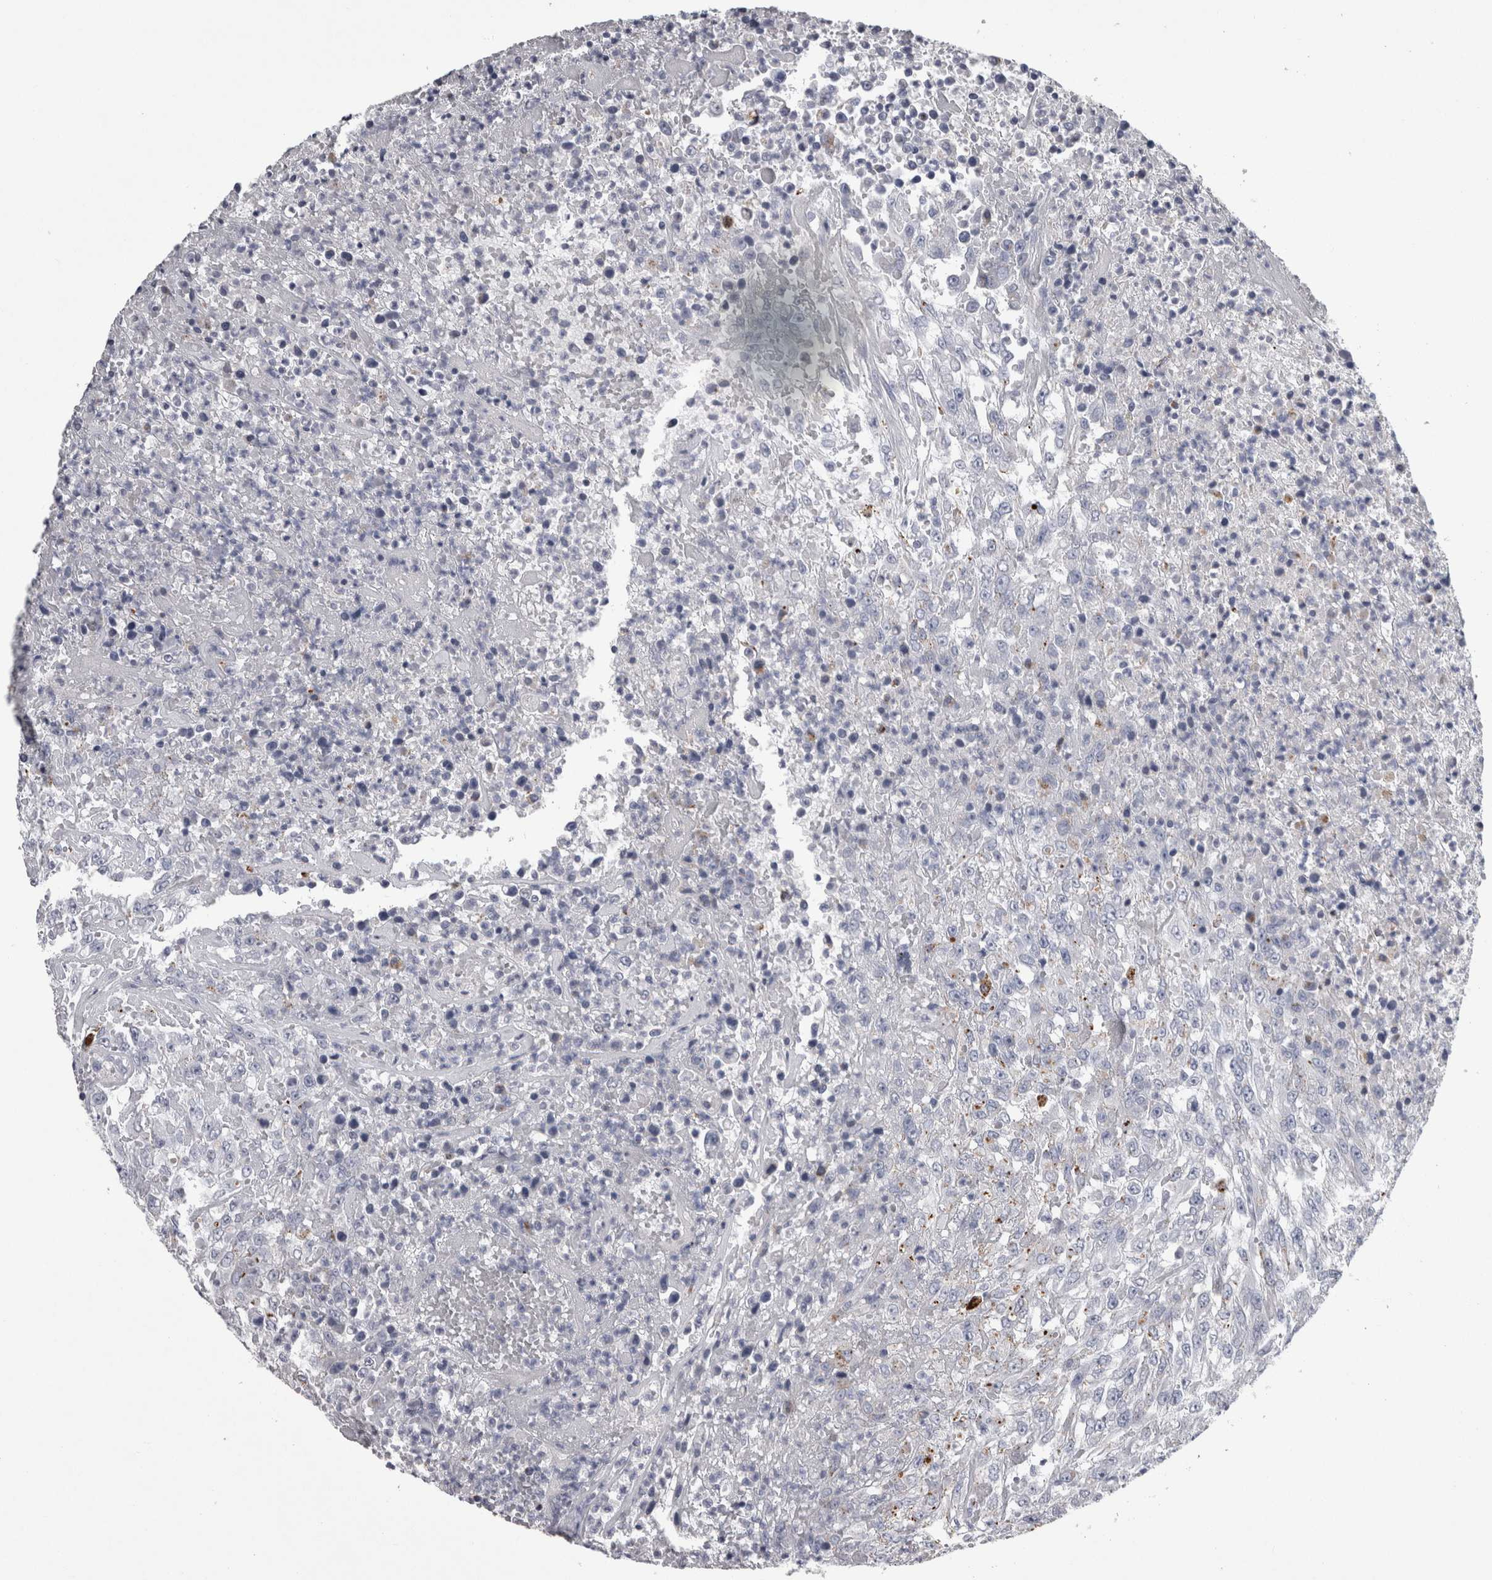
{"staining": {"intensity": "negative", "quantity": "none", "location": "none"}, "tissue": "urothelial cancer", "cell_type": "Tumor cells", "image_type": "cancer", "snomed": [{"axis": "morphology", "description": "Urothelial carcinoma, High grade"}, {"axis": "topography", "description": "Urinary bladder"}], "caption": "Tumor cells are negative for brown protein staining in high-grade urothelial carcinoma.", "gene": "DPP7", "patient": {"sex": "male", "age": 46}}